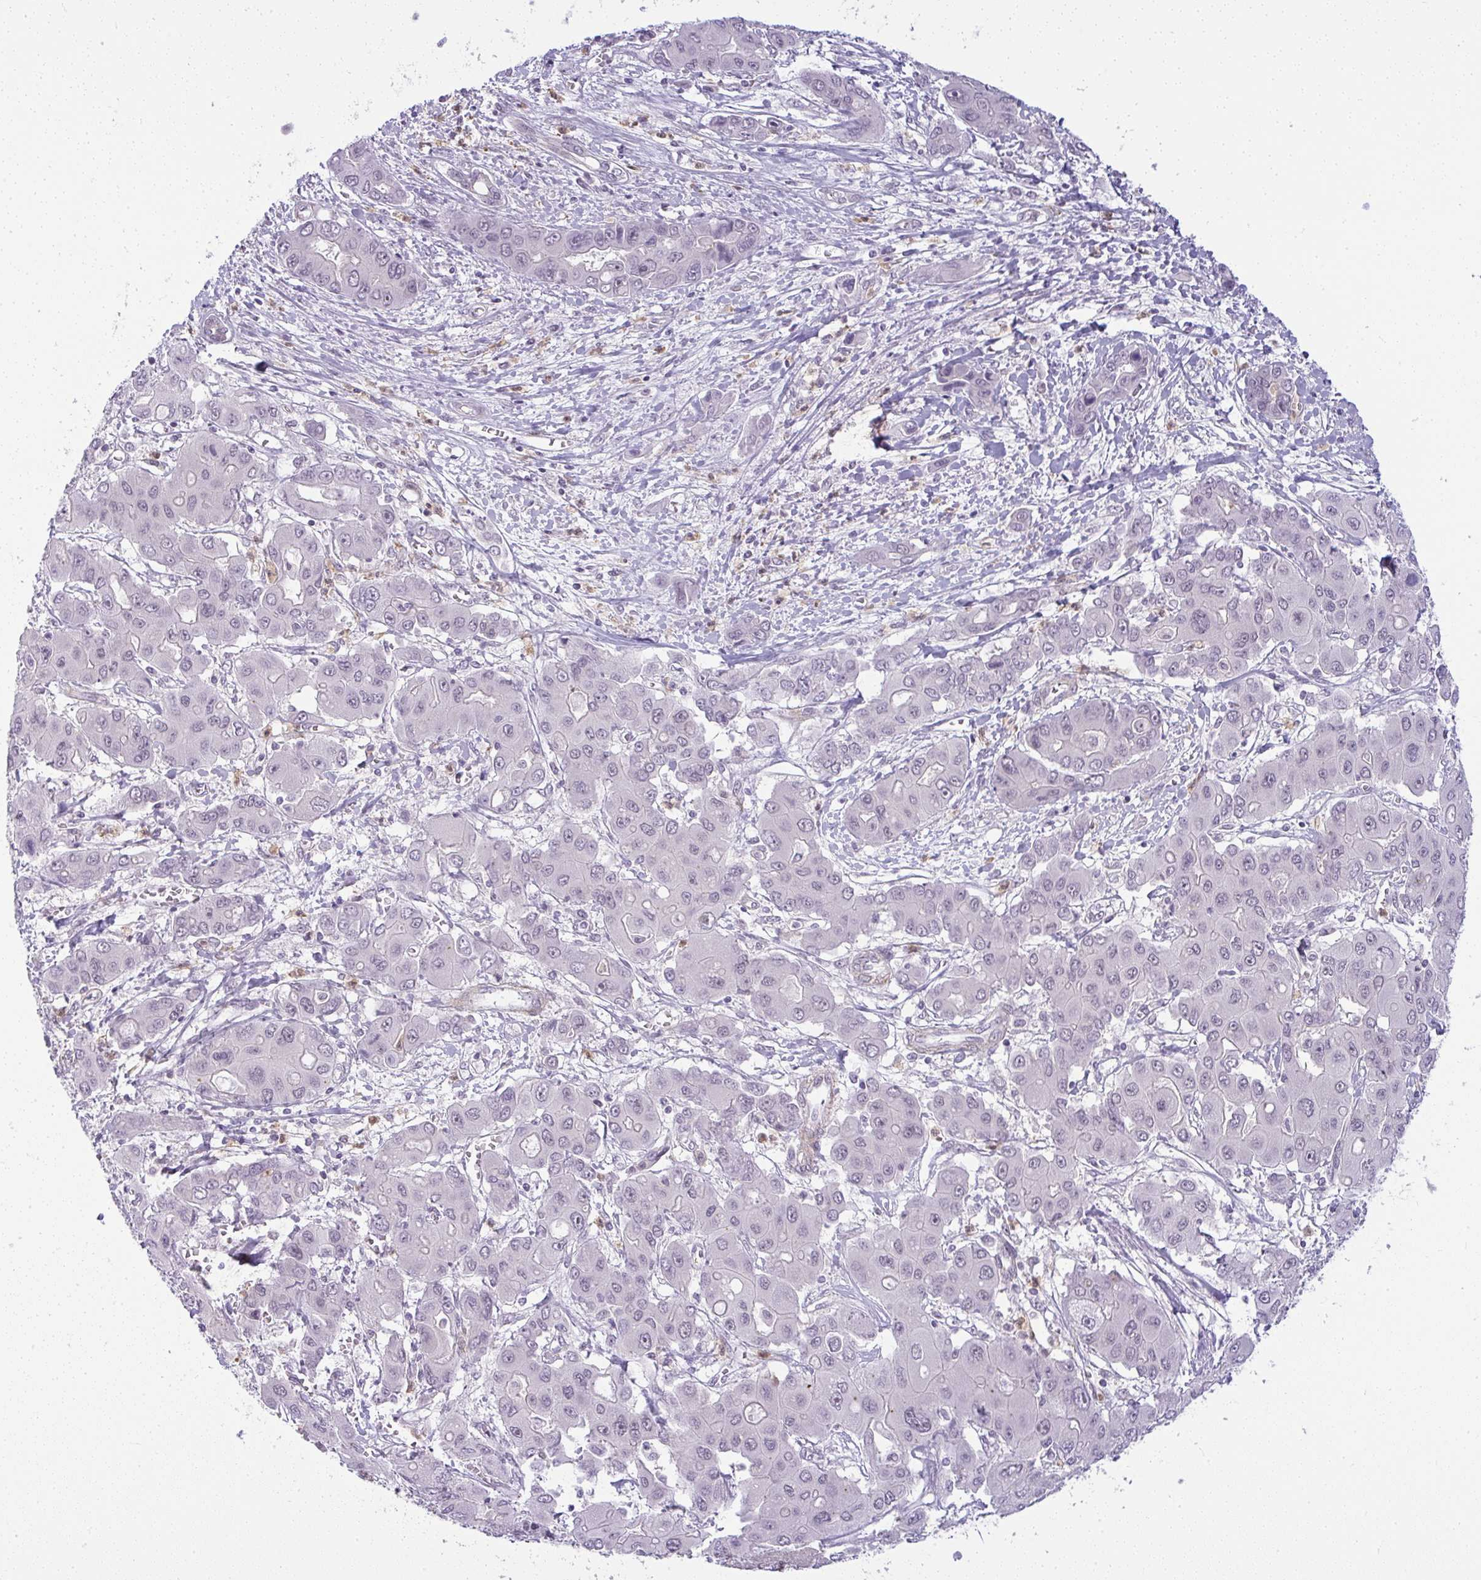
{"staining": {"intensity": "negative", "quantity": "none", "location": "none"}, "tissue": "liver cancer", "cell_type": "Tumor cells", "image_type": "cancer", "snomed": [{"axis": "morphology", "description": "Cholangiocarcinoma"}, {"axis": "topography", "description": "Liver"}], "caption": "Immunohistochemistry (IHC) micrograph of neoplastic tissue: human liver cancer stained with DAB demonstrates no significant protein expression in tumor cells.", "gene": "DZIP1", "patient": {"sex": "male", "age": 67}}